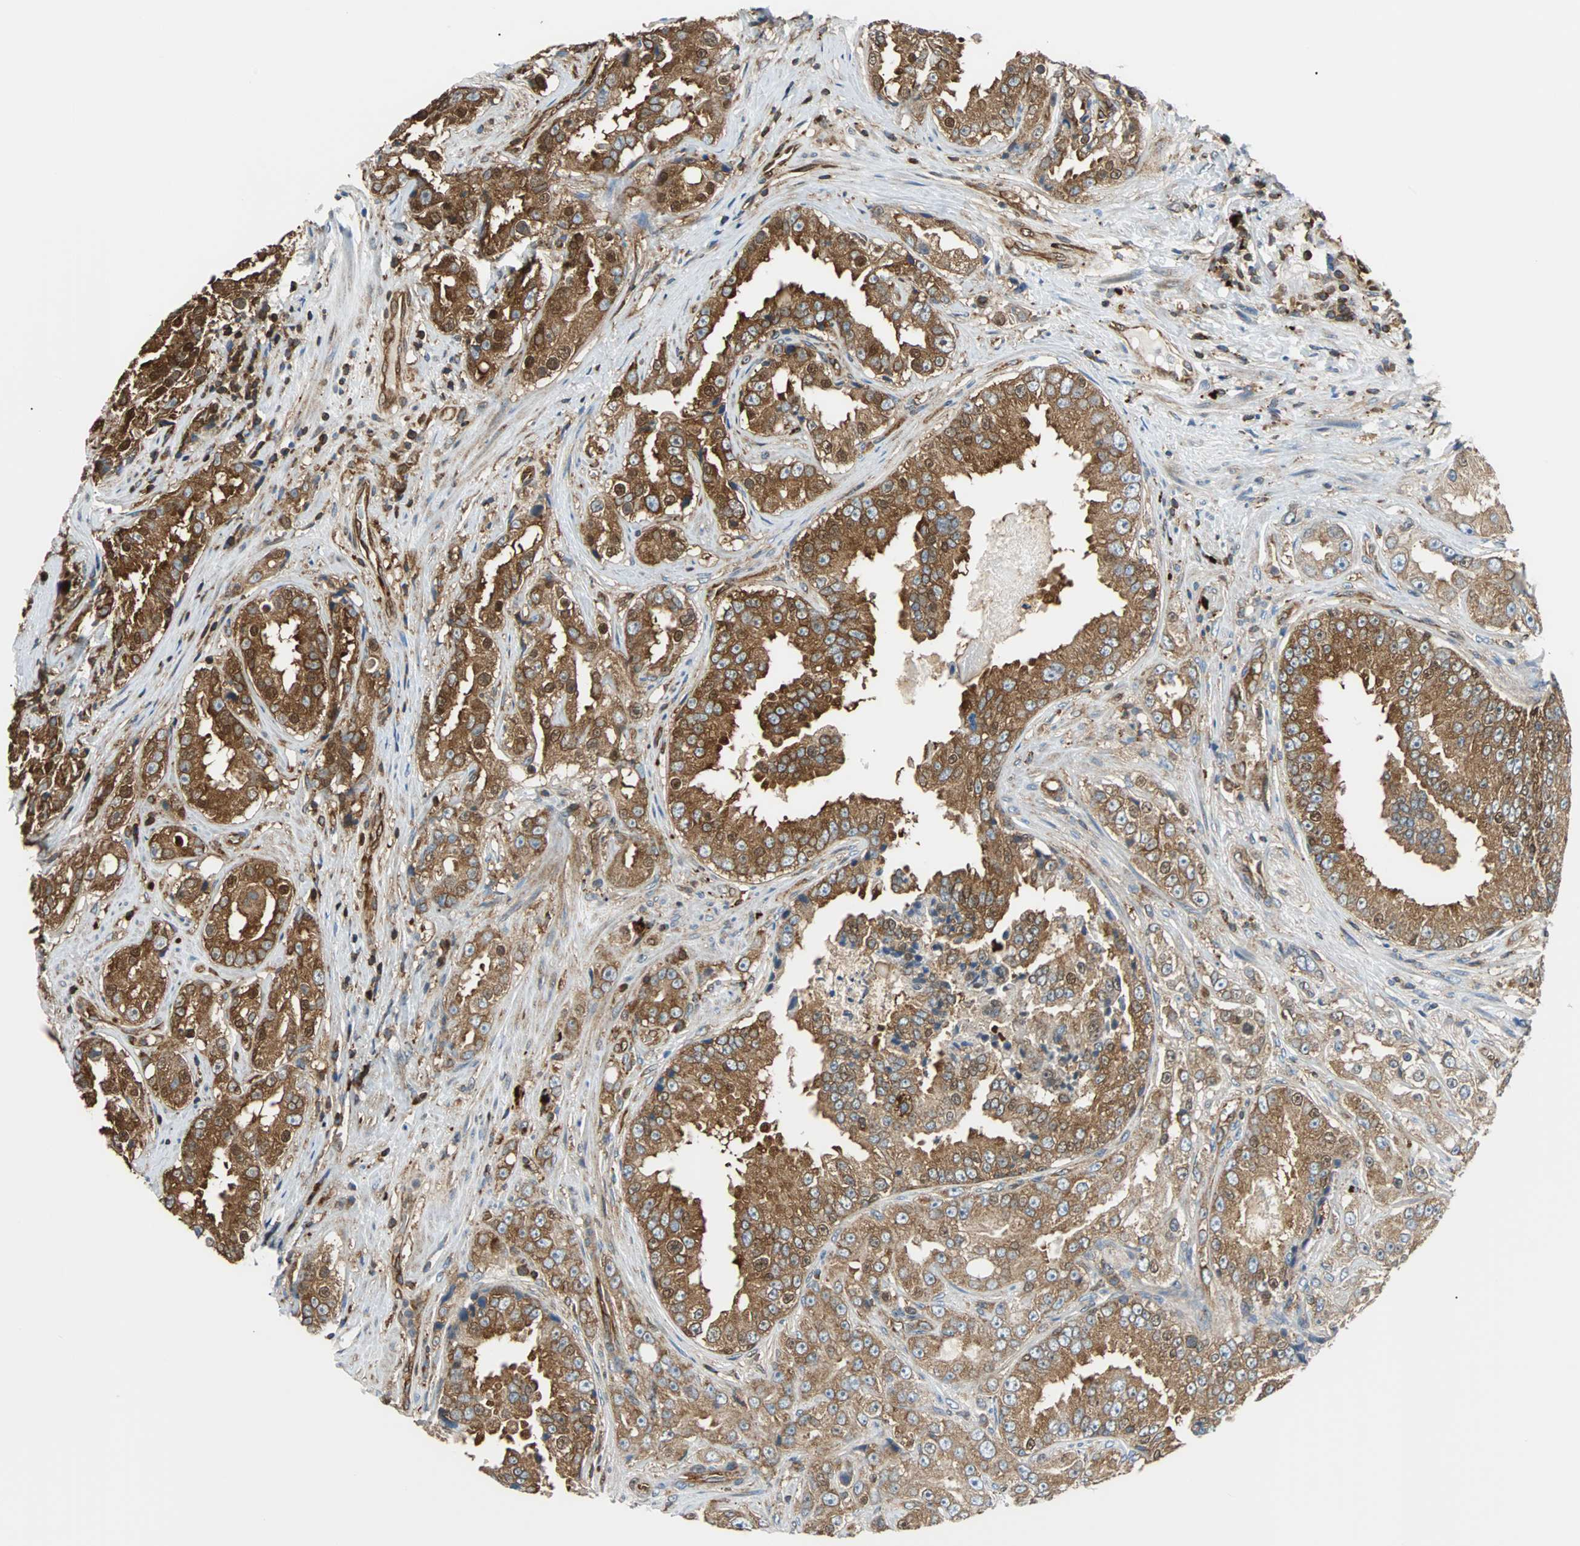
{"staining": {"intensity": "moderate", "quantity": ">75%", "location": "cytoplasmic/membranous"}, "tissue": "prostate cancer", "cell_type": "Tumor cells", "image_type": "cancer", "snomed": [{"axis": "morphology", "description": "Adenocarcinoma, High grade"}, {"axis": "topography", "description": "Prostate"}], "caption": "IHC photomicrograph of prostate adenocarcinoma (high-grade) stained for a protein (brown), which shows medium levels of moderate cytoplasmic/membranous expression in approximately >75% of tumor cells.", "gene": "RELA", "patient": {"sex": "male", "age": 73}}